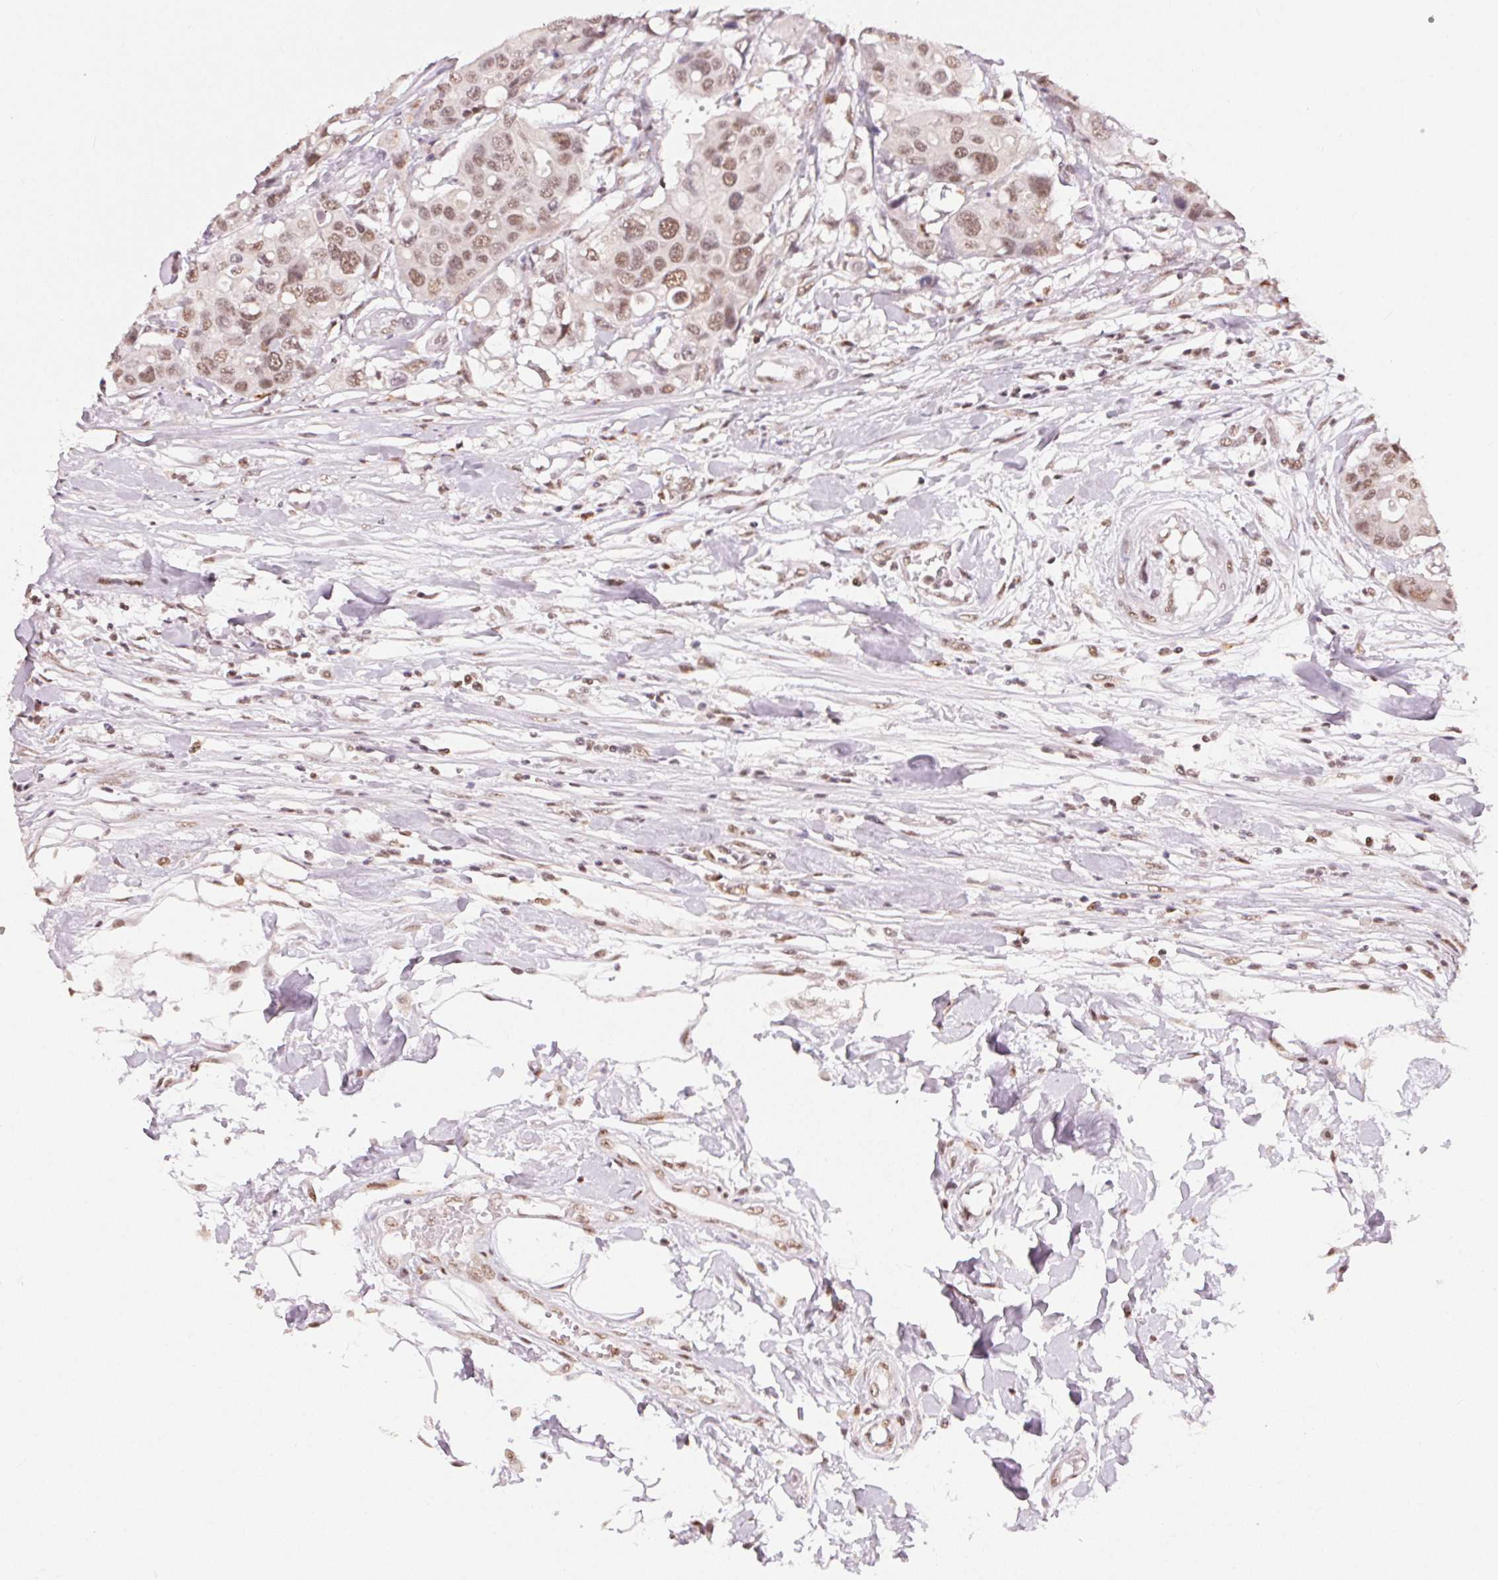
{"staining": {"intensity": "moderate", "quantity": ">75%", "location": "nuclear"}, "tissue": "colorectal cancer", "cell_type": "Tumor cells", "image_type": "cancer", "snomed": [{"axis": "morphology", "description": "Adenocarcinoma, NOS"}, {"axis": "topography", "description": "Colon"}], "caption": "This is a micrograph of IHC staining of adenocarcinoma (colorectal), which shows moderate expression in the nuclear of tumor cells.", "gene": "NFE2L1", "patient": {"sex": "male", "age": 77}}